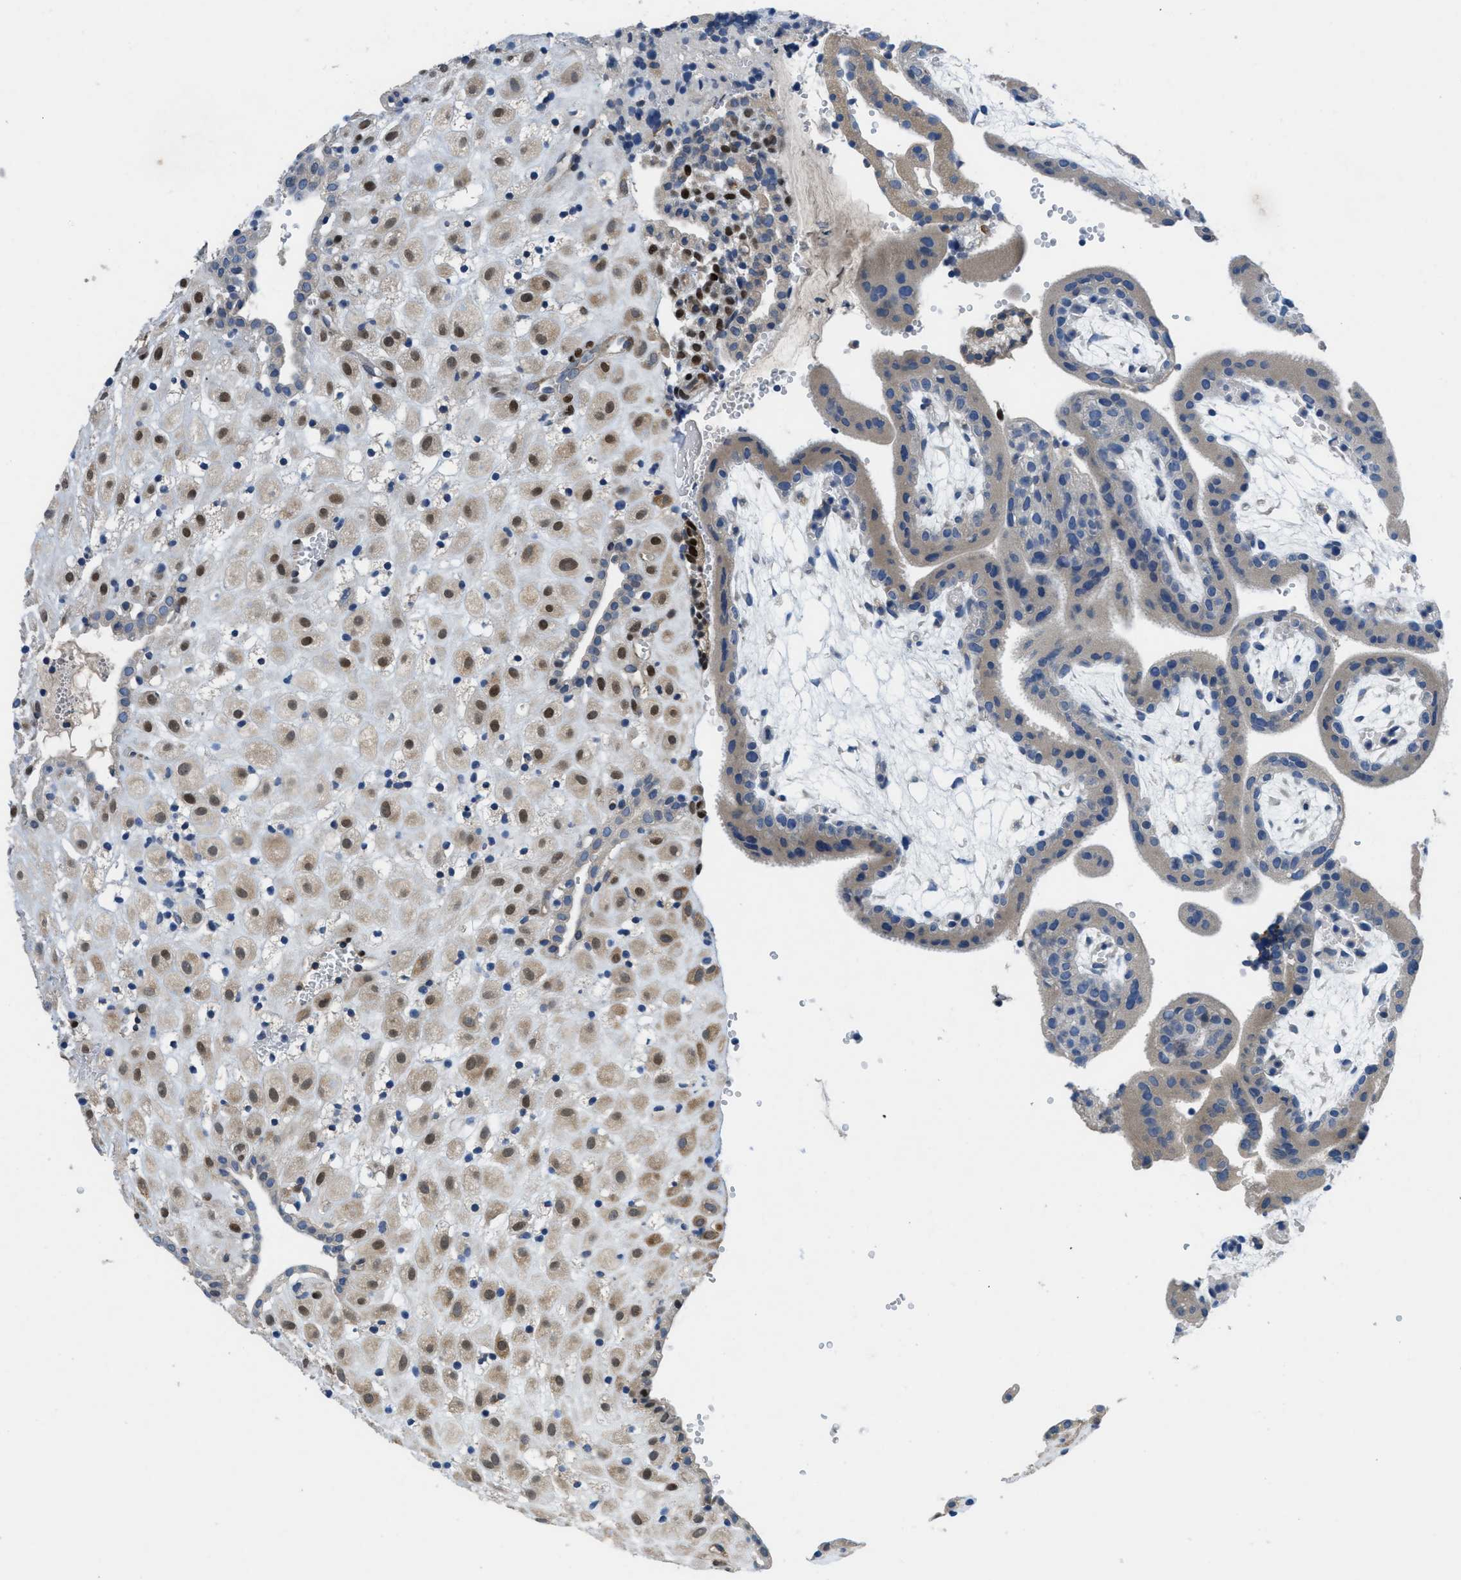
{"staining": {"intensity": "moderate", "quantity": ">75%", "location": "cytoplasmic/membranous,nuclear"}, "tissue": "placenta", "cell_type": "Decidual cells", "image_type": "normal", "snomed": [{"axis": "morphology", "description": "Normal tissue, NOS"}, {"axis": "topography", "description": "Placenta"}], "caption": "Protein staining of unremarkable placenta demonstrates moderate cytoplasmic/membranous,nuclear positivity in about >75% of decidual cells. The staining is performed using DAB (3,3'-diaminobenzidine) brown chromogen to label protein expression. The nuclei are counter-stained blue using hematoxylin.", "gene": "PGR", "patient": {"sex": "female", "age": 18}}